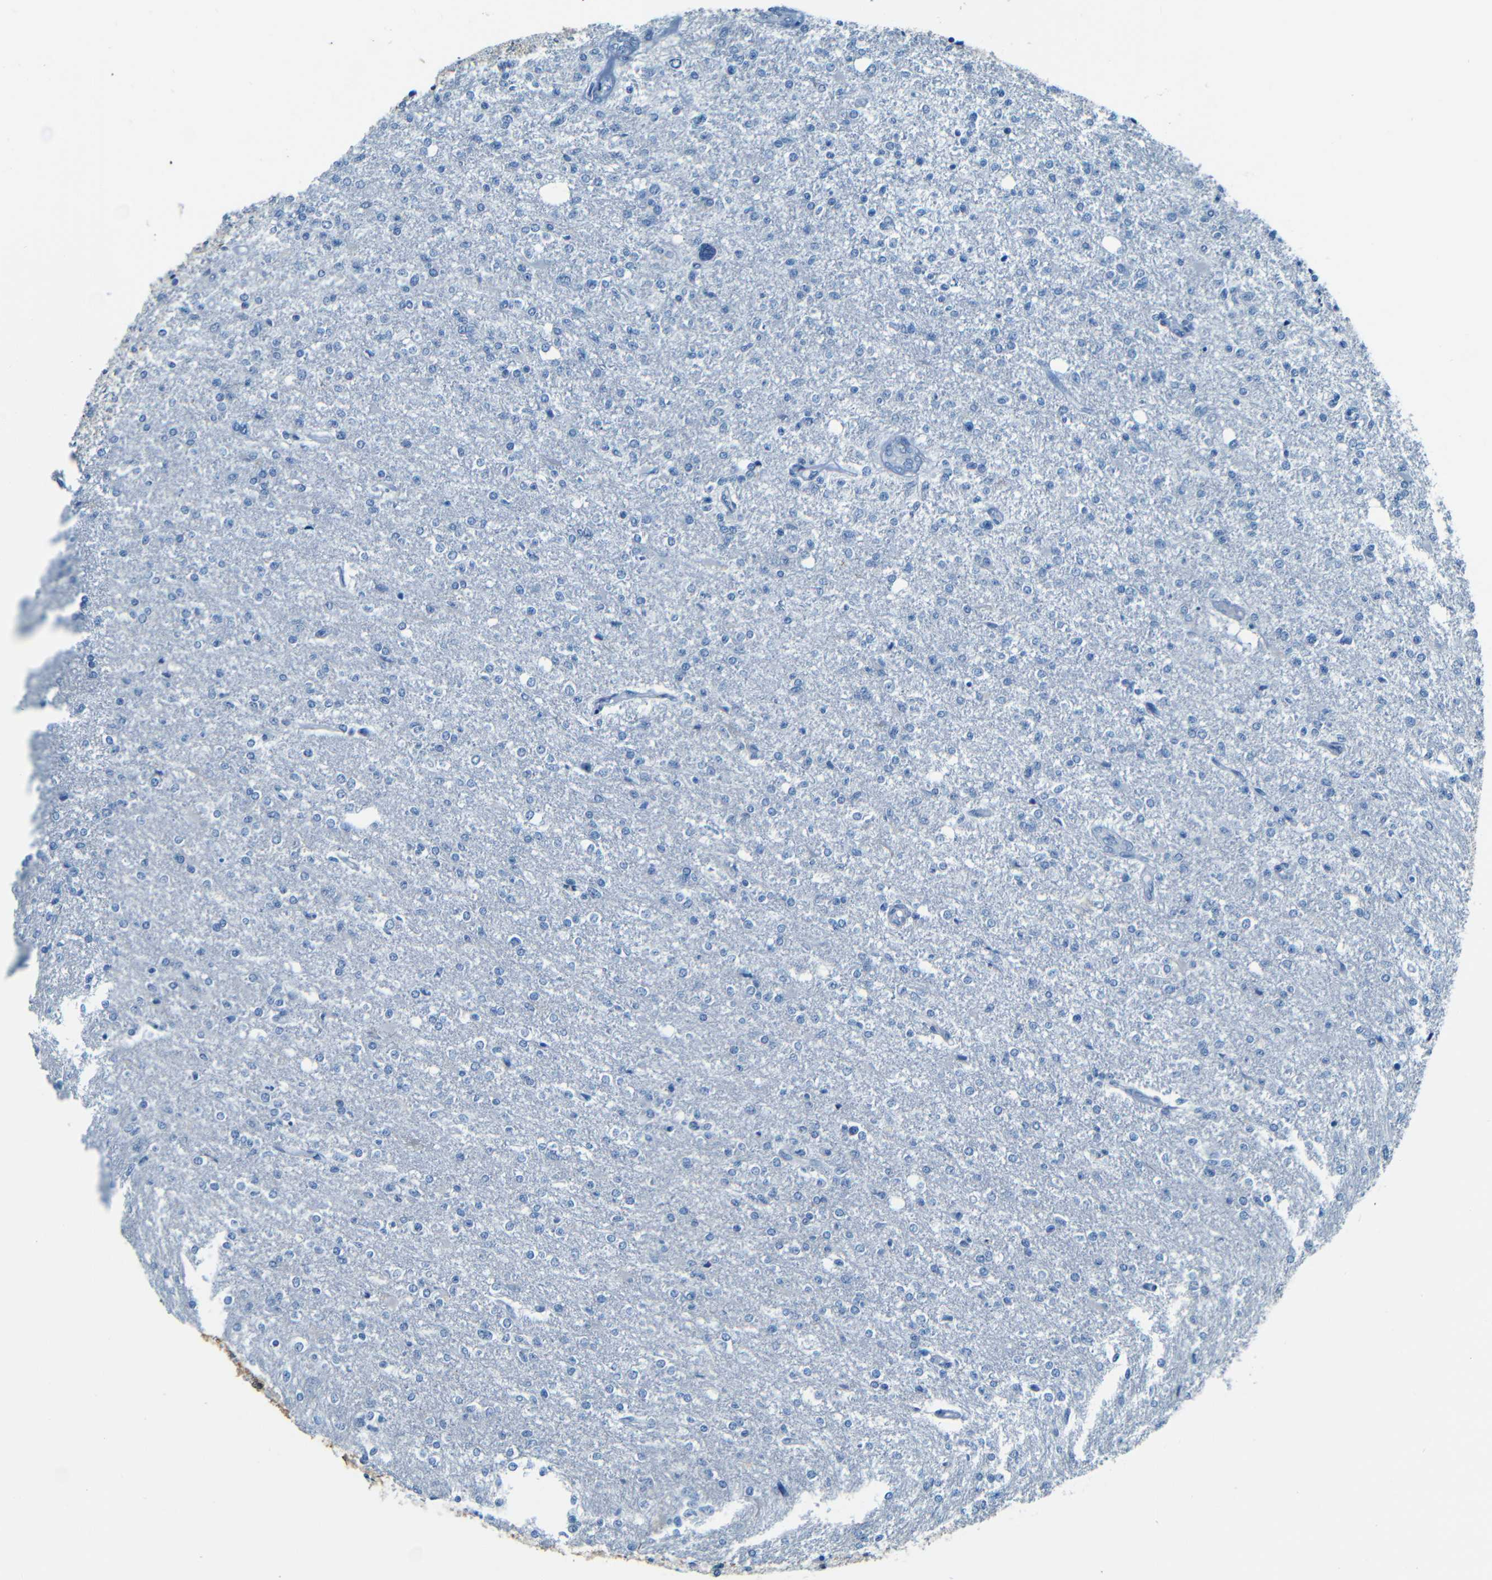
{"staining": {"intensity": "negative", "quantity": "none", "location": "none"}, "tissue": "glioma", "cell_type": "Tumor cells", "image_type": "cancer", "snomed": [{"axis": "morphology", "description": "Glioma, malignant, High grade"}, {"axis": "topography", "description": "Cerebral cortex"}], "caption": "Human glioma stained for a protein using IHC demonstrates no positivity in tumor cells.", "gene": "ZMAT1", "patient": {"sex": "male", "age": 76}}